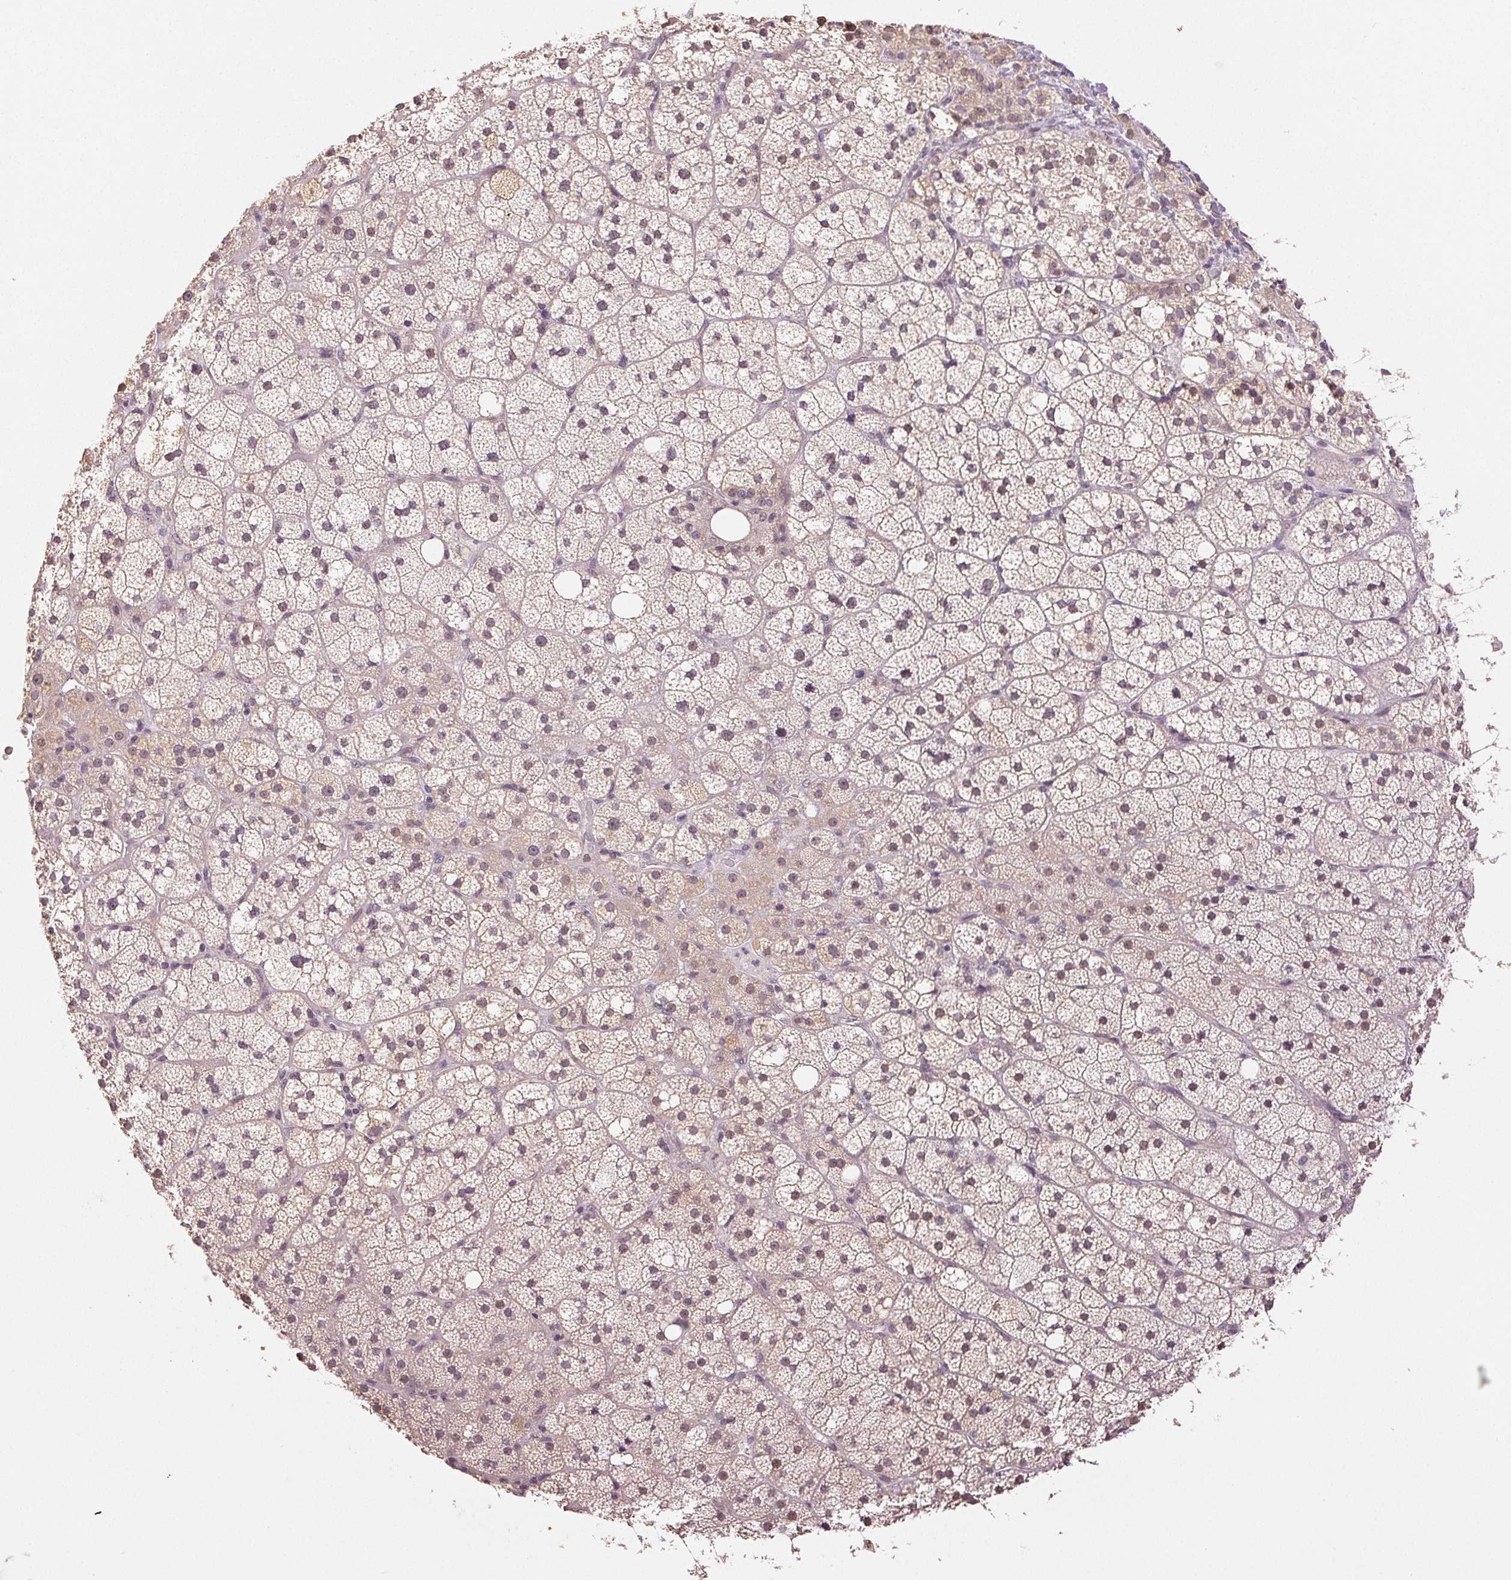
{"staining": {"intensity": "weak", "quantity": "25%-75%", "location": "nuclear"}, "tissue": "adrenal gland", "cell_type": "Glandular cells", "image_type": "normal", "snomed": [{"axis": "morphology", "description": "Normal tissue, NOS"}, {"axis": "topography", "description": "Adrenal gland"}], "caption": "Approximately 25%-75% of glandular cells in normal adrenal gland show weak nuclear protein staining as visualized by brown immunohistochemical staining.", "gene": "PLCB1", "patient": {"sex": "male", "age": 53}}